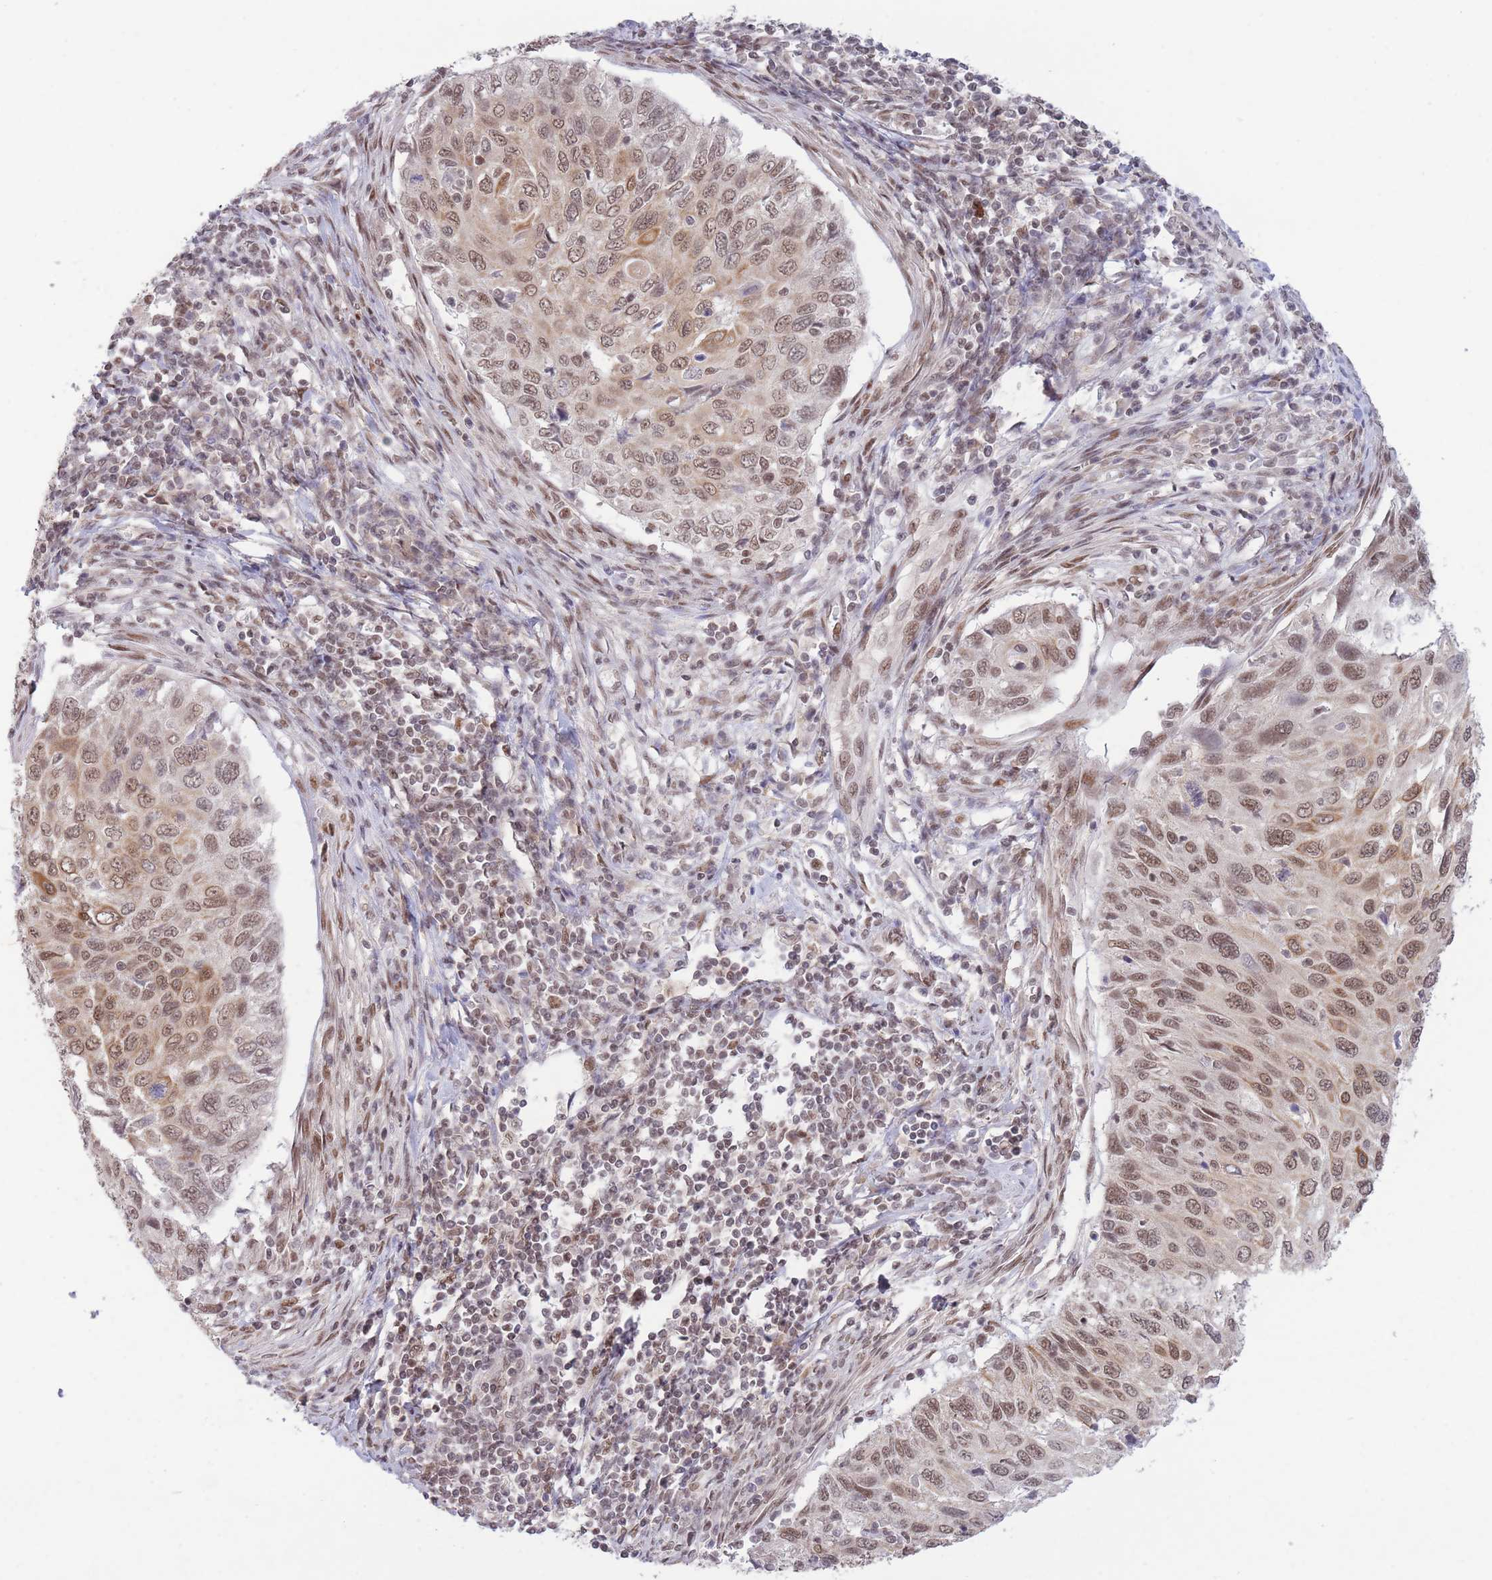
{"staining": {"intensity": "moderate", "quantity": ">75%", "location": "nuclear"}, "tissue": "cervical cancer", "cell_type": "Tumor cells", "image_type": "cancer", "snomed": [{"axis": "morphology", "description": "Squamous cell carcinoma, NOS"}, {"axis": "topography", "description": "Cervix"}], "caption": "This is a histology image of IHC staining of cervical cancer (squamous cell carcinoma), which shows moderate positivity in the nuclear of tumor cells.", "gene": "CARD8", "patient": {"sex": "female", "age": 70}}